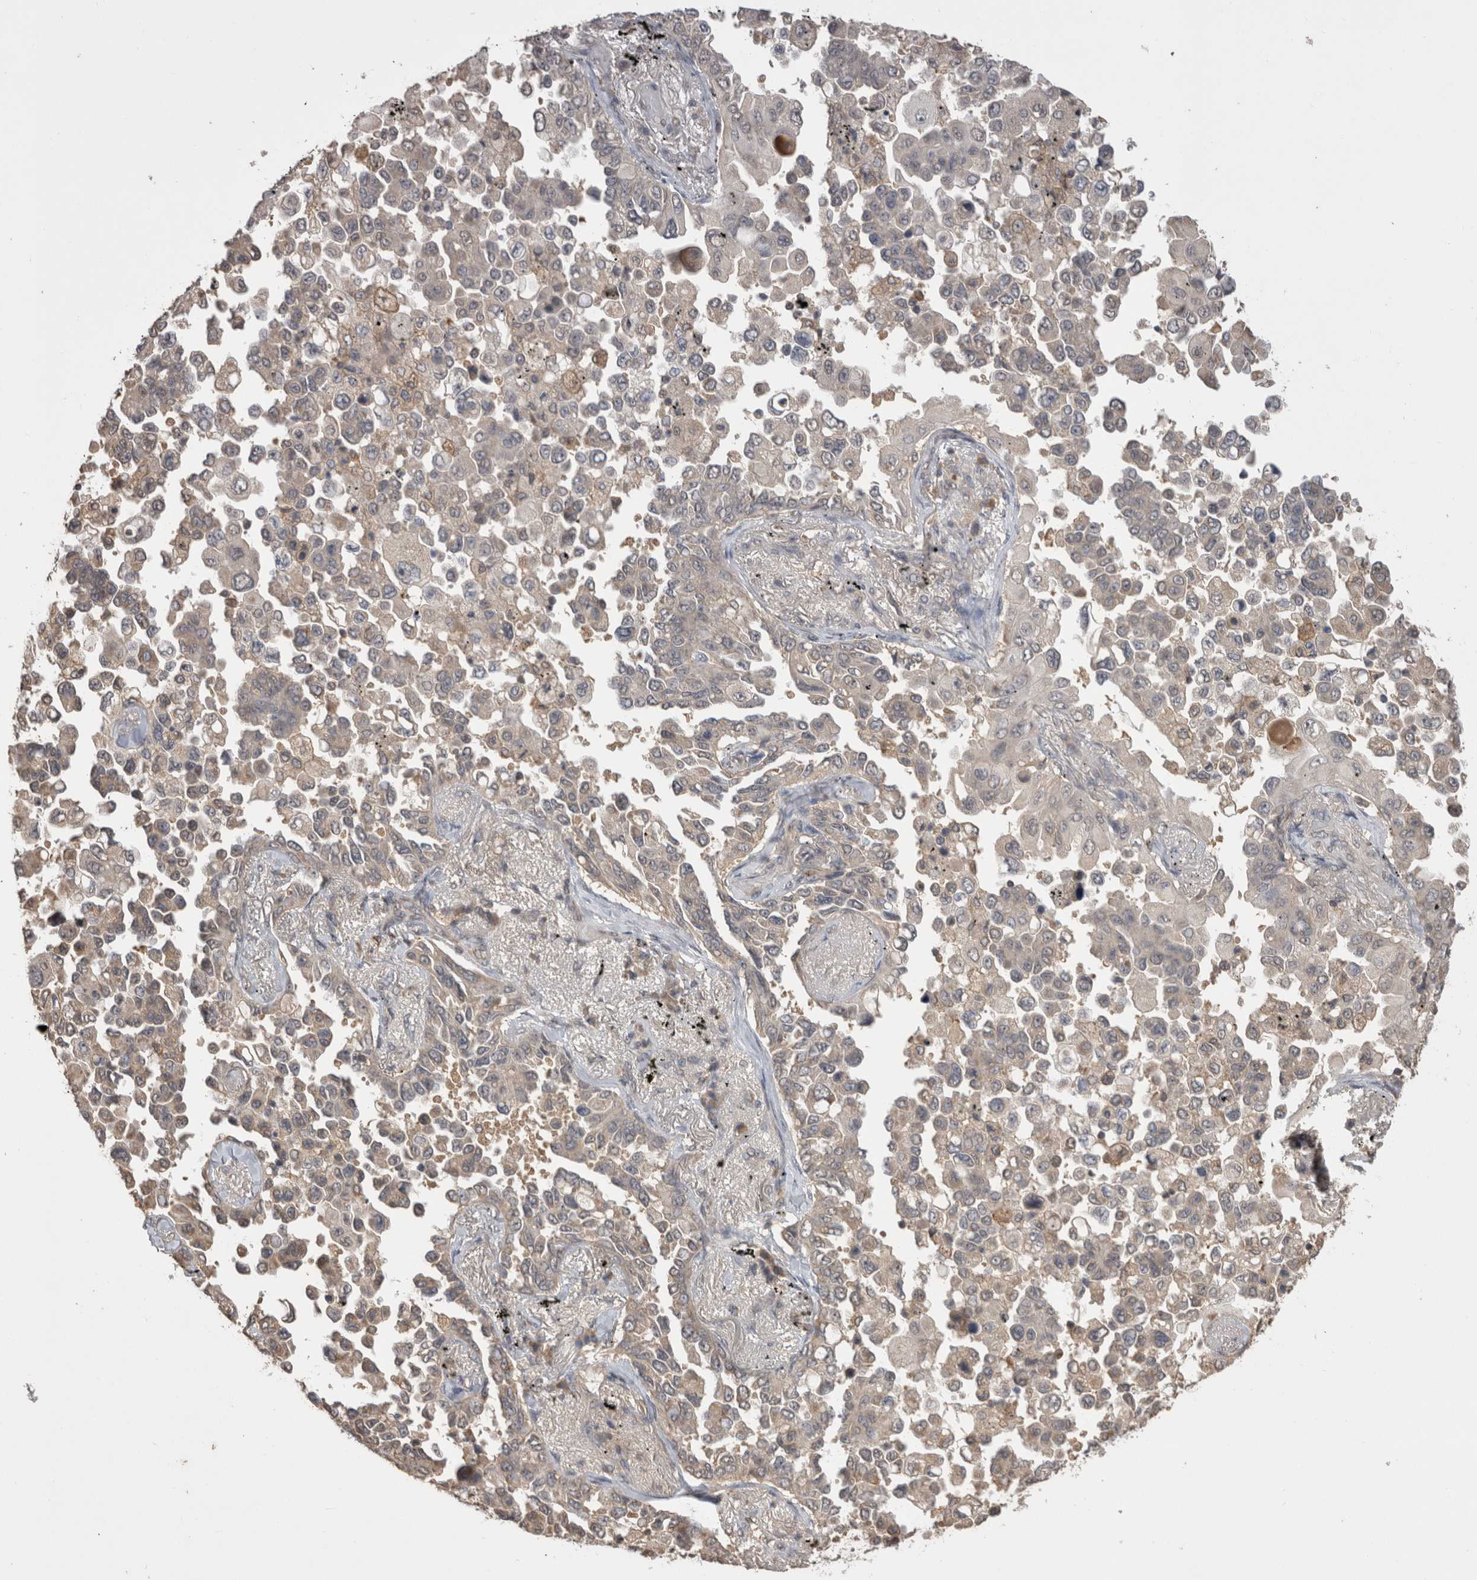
{"staining": {"intensity": "negative", "quantity": "none", "location": "none"}, "tissue": "lung cancer", "cell_type": "Tumor cells", "image_type": "cancer", "snomed": [{"axis": "morphology", "description": "Adenocarcinoma, NOS"}, {"axis": "topography", "description": "Lung"}], "caption": "Immunohistochemistry of lung adenocarcinoma exhibits no staining in tumor cells. (DAB (3,3'-diaminobenzidine) immunohistochemistry (IHC), high magnification).", "gene": "PREP", "patient": {"sex": "female", "age": 67}}